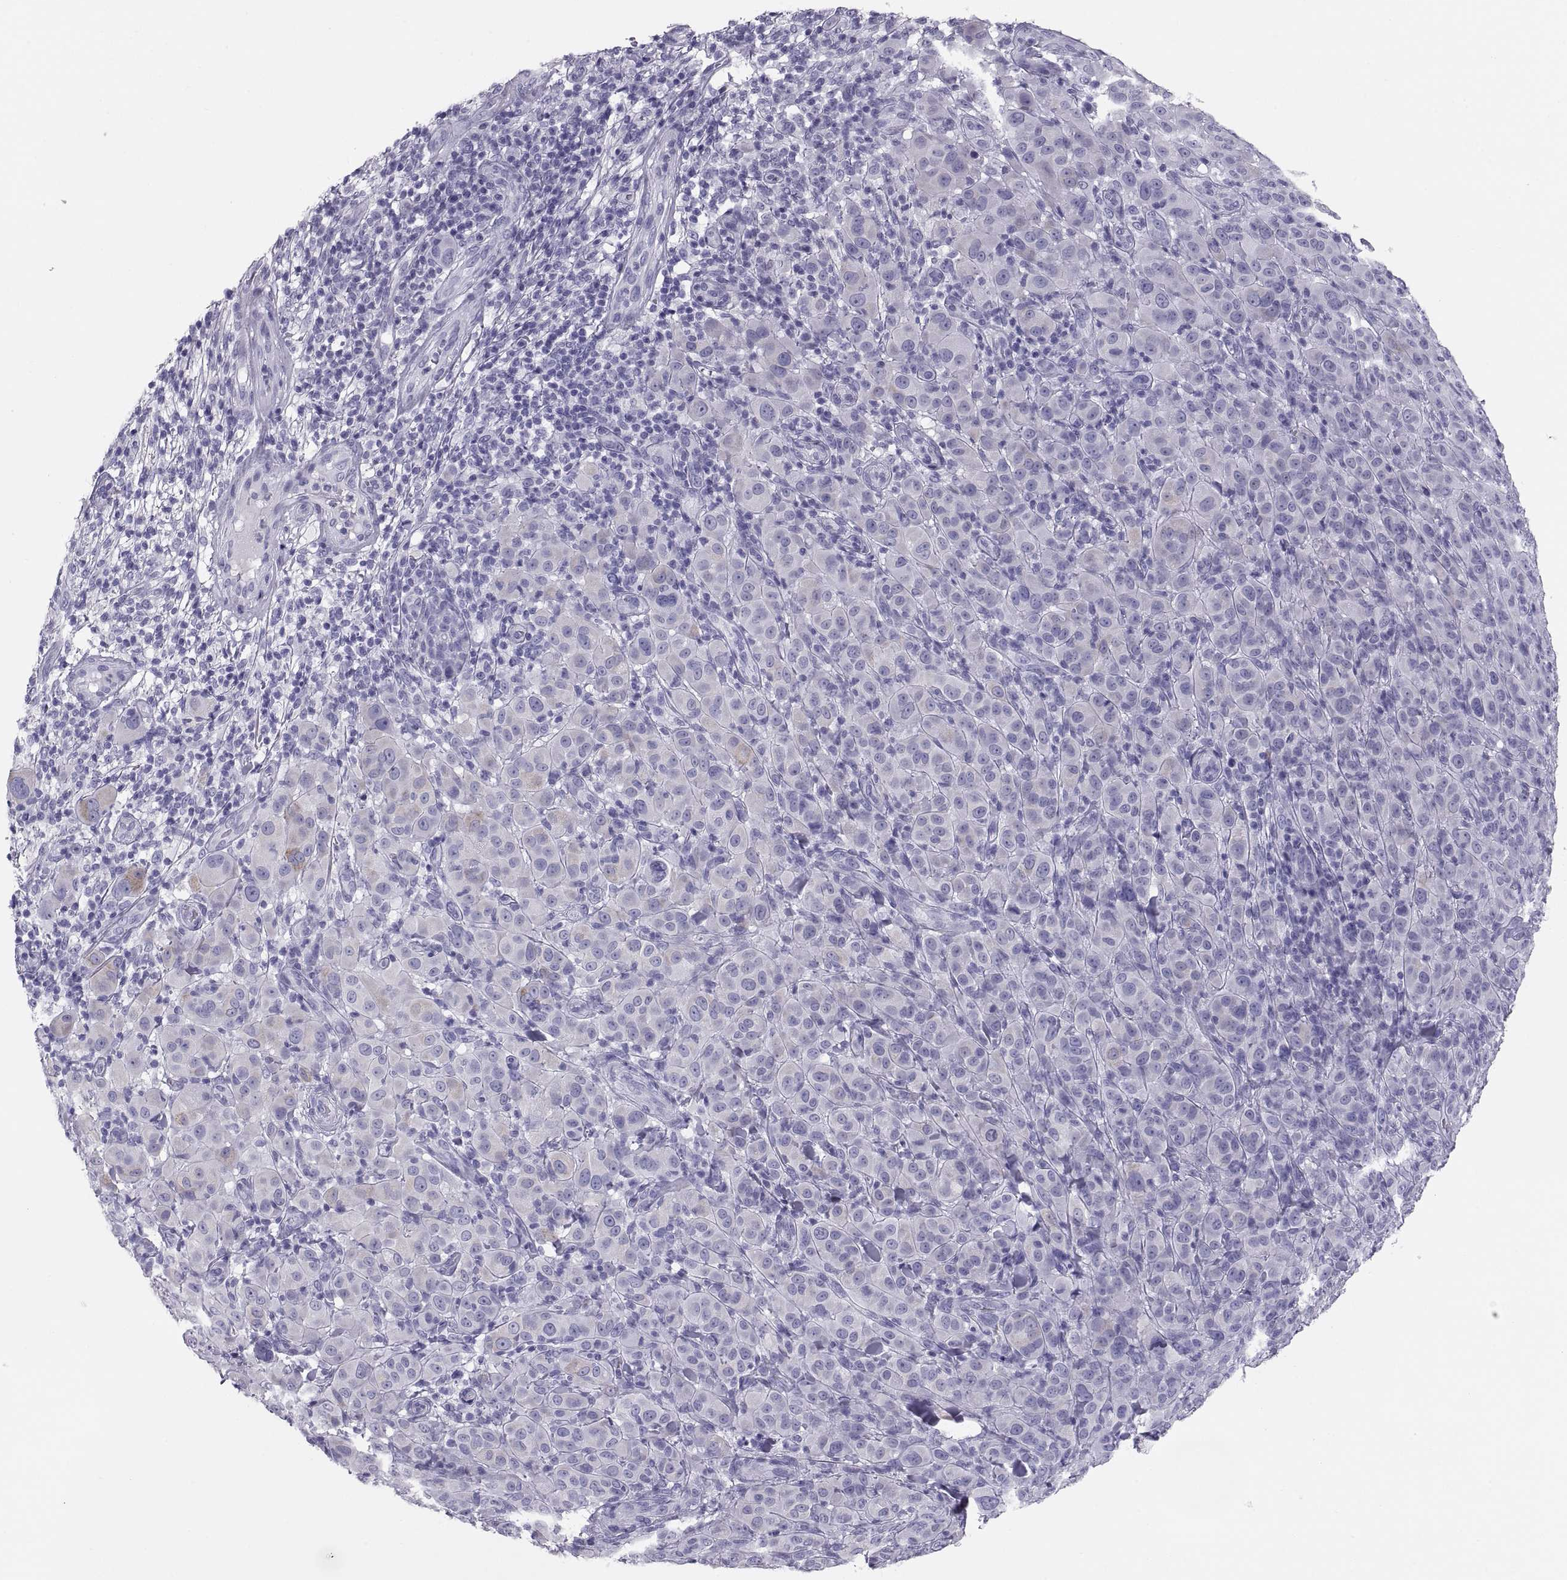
{"staining": {"intensity": "negative", "quantity": "none", "location": "none"}, "tissue": "melanoma", "cell_type": "Tumor cells", "image_type": "cancer", "snomed": [{"axis": "morphology", "description": "Malignant melanoma, NOS"}, {"axis": "topography", "description": "Skin"}], "caption": "An image of human melanoma is negative for staining in tumor cells.", "gene": "PAX2", "patient": {"sex": "female", "age": 87}}